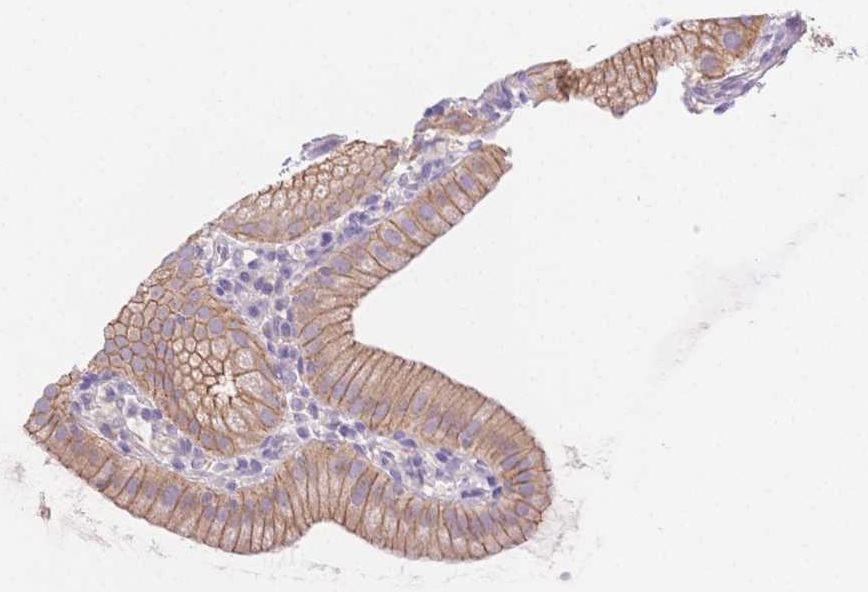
{"staining": {"intensity": "moderate", "quantity": ">75%", "location": "cytoplasmic/membranous"}, "tissue": "gallbladder", "cell_type": "Glandular cells", "image_type": "normal", "snomed": [{"axis": "morphology", "description": "Normal tissue, NOS"}, {"axis": "topography", "description": "Gallbladder"}], "caption": "A micrograph of gallbladder stained for a protein shows moderate cytoplasmic/membranous brown staining in glandular cells.", "gene": "WDR54", "patient": {"sex": "female", "age": 65}}